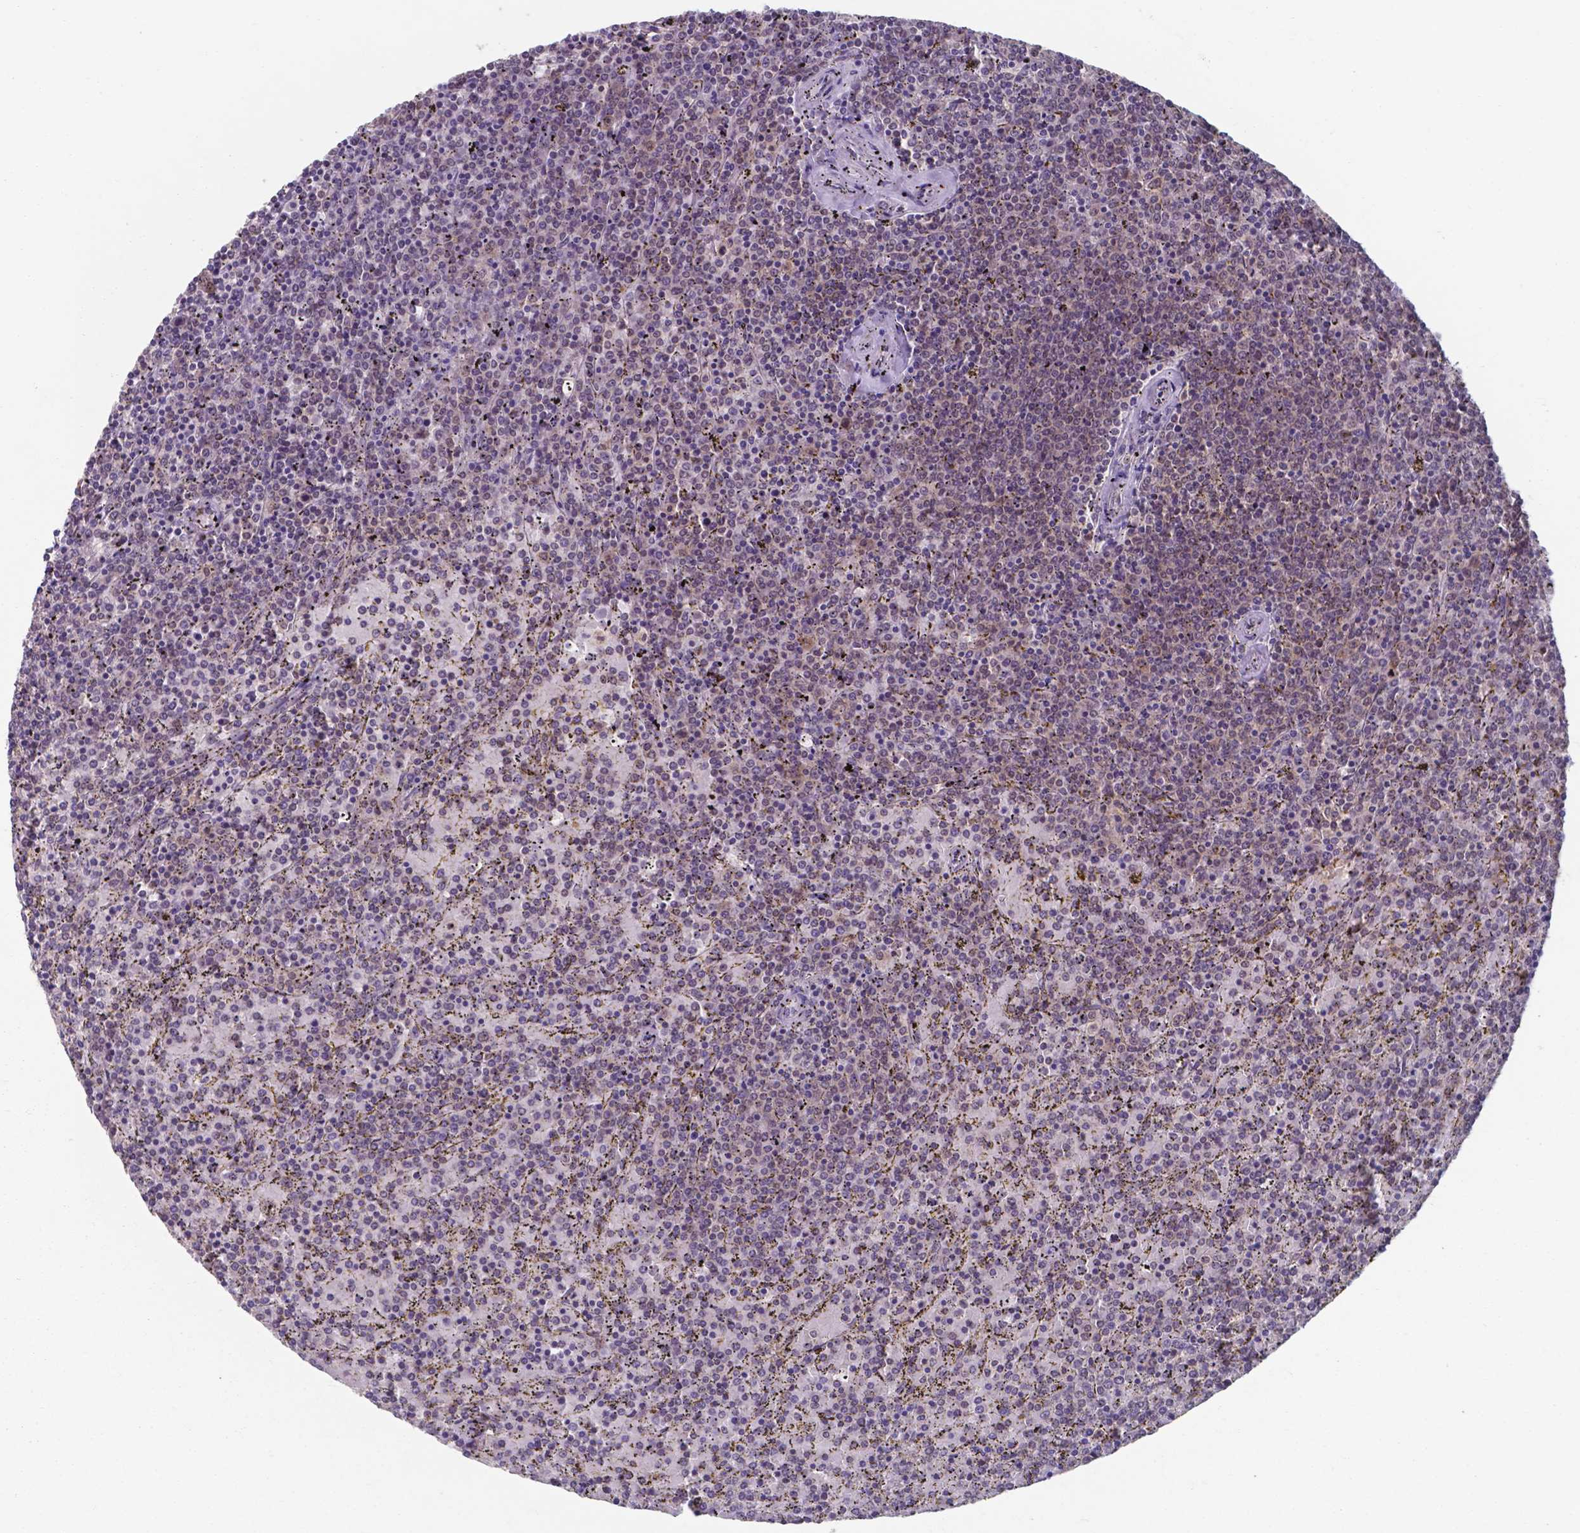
{"staining": {"intensity": "negative", "quantity": "none", "location": "none"}, "tissue": "lymphoma", "cell_type": "Tumor cells", "image_type": "cancer", "snomed": [{"axis": "morphology", "description": "Malignant lymphoma, non-Hodgkin's type, Low grade"}, {"axis": "topography", "description": "Spleen"}], "caption": "IHC photomicrograph of lymphoma stained for a protein (brown), which shows no expression in tumor cells. The staining was performed using DAB (3,3'-diaminobenzidine) to visualize the protein expression in brown, while the nuclei were stained in blue with hematoxylin (Magnification: 20x).", "gene": "UBE2E2", "patient": {"sex": "female", "age": 77}}